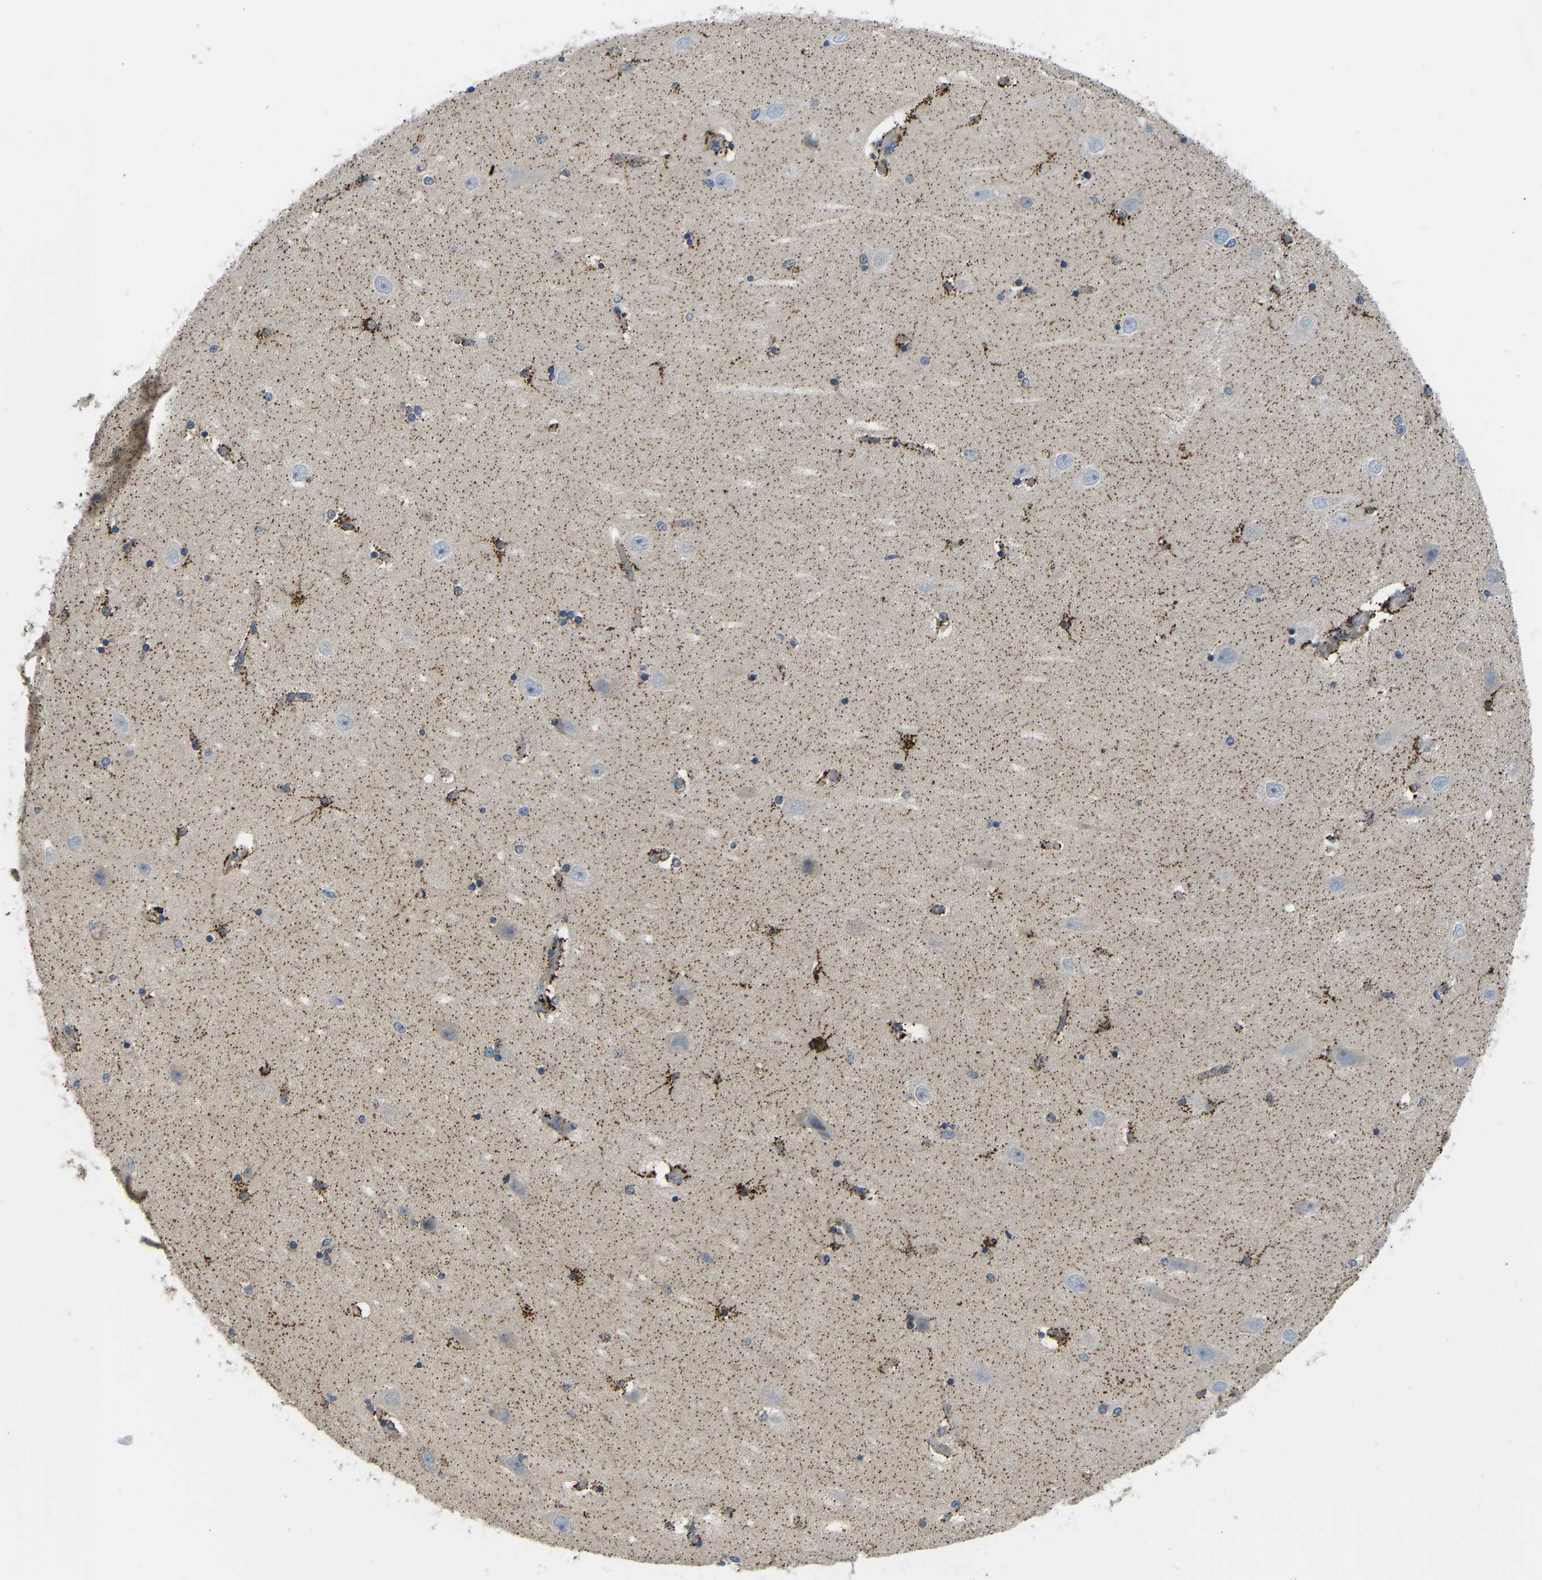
{"staining": {"intensity": "strong", "quantity": ">75%", "location": "cytoplasmic/membranous"}, "tissue": "hippocampus", "cell_type": "Glial cells", "image_type": "normal", "snomed": [{"axis": "morphology", "description": "Normal tissue, NOS"}, {"axis": "topography", "description": "Hippocampus"}], "caption": "Immunohistochemistry (DAB (3,3'-diaminobenzidine)) staining of normal human hippocampus shows strong cytoplasmic/membranous protein expression in approximately >75% of glial cells. The staining was performed using DAB (3,3'-diaminobenzidine) to visualize the protein expression in brown, while the nuclei were stained in blue with hematoxylin (Magnification: 20x).", "gene": "RBP1", "patient": {"sex": "female", "age": 54}}